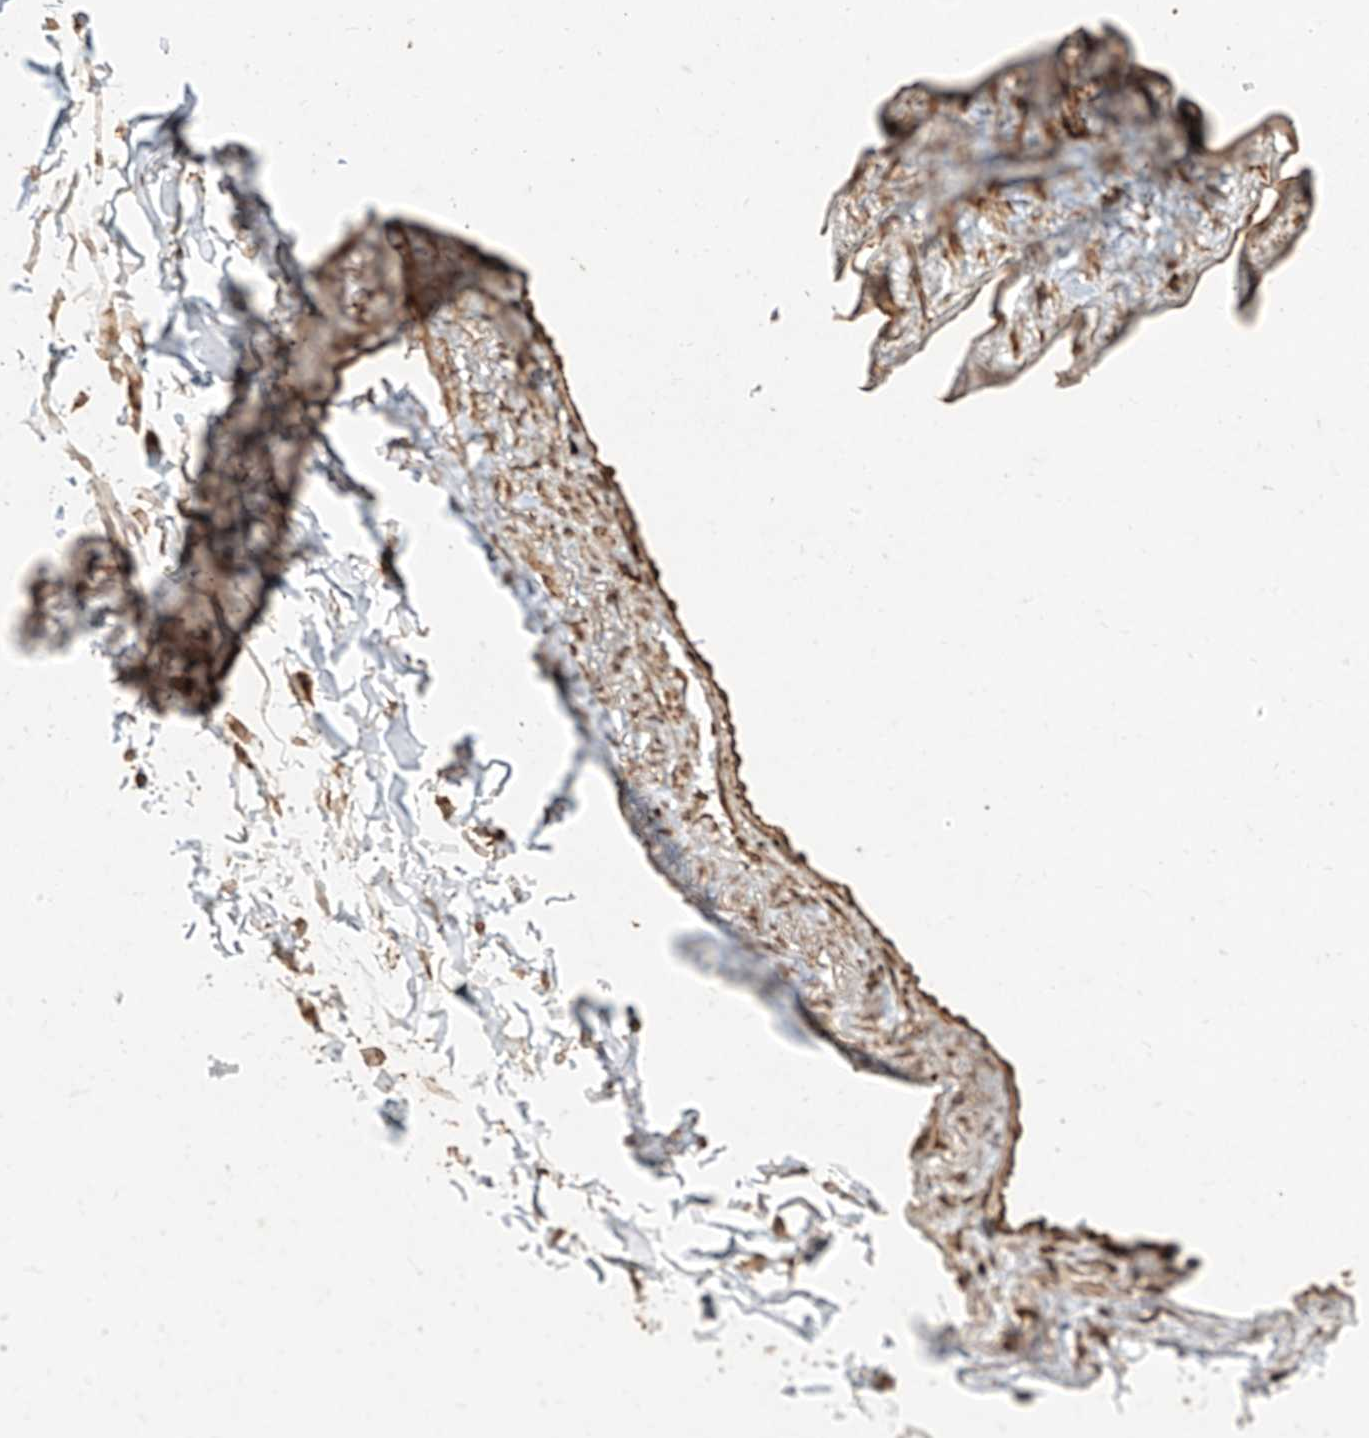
{"staining": {"intensity": "moderate", "quantity": "25%-75%", "location": "cytoplasmic/membranous"}, "tissue": "adipose tissue", "cell_type": "Adipocytes", "image_type": "normal", "snomed": [{"axis": "morphology", "description": "Normal tissue, NOS"}, {"axis": "topography", "description": "Cartilage tissue"}, {"axis": "topography", "description": "Bronchus"}], "caption": "Adipocytes show moderate cytoplasmic/membranous staining in about 25%-75% of cells in unremarkable adipose tissue. (Brightfield microscopy of DAB IHC at high magnification).", "gene": "EFNB1", "patient": {"sex": "female", "age": 73}}